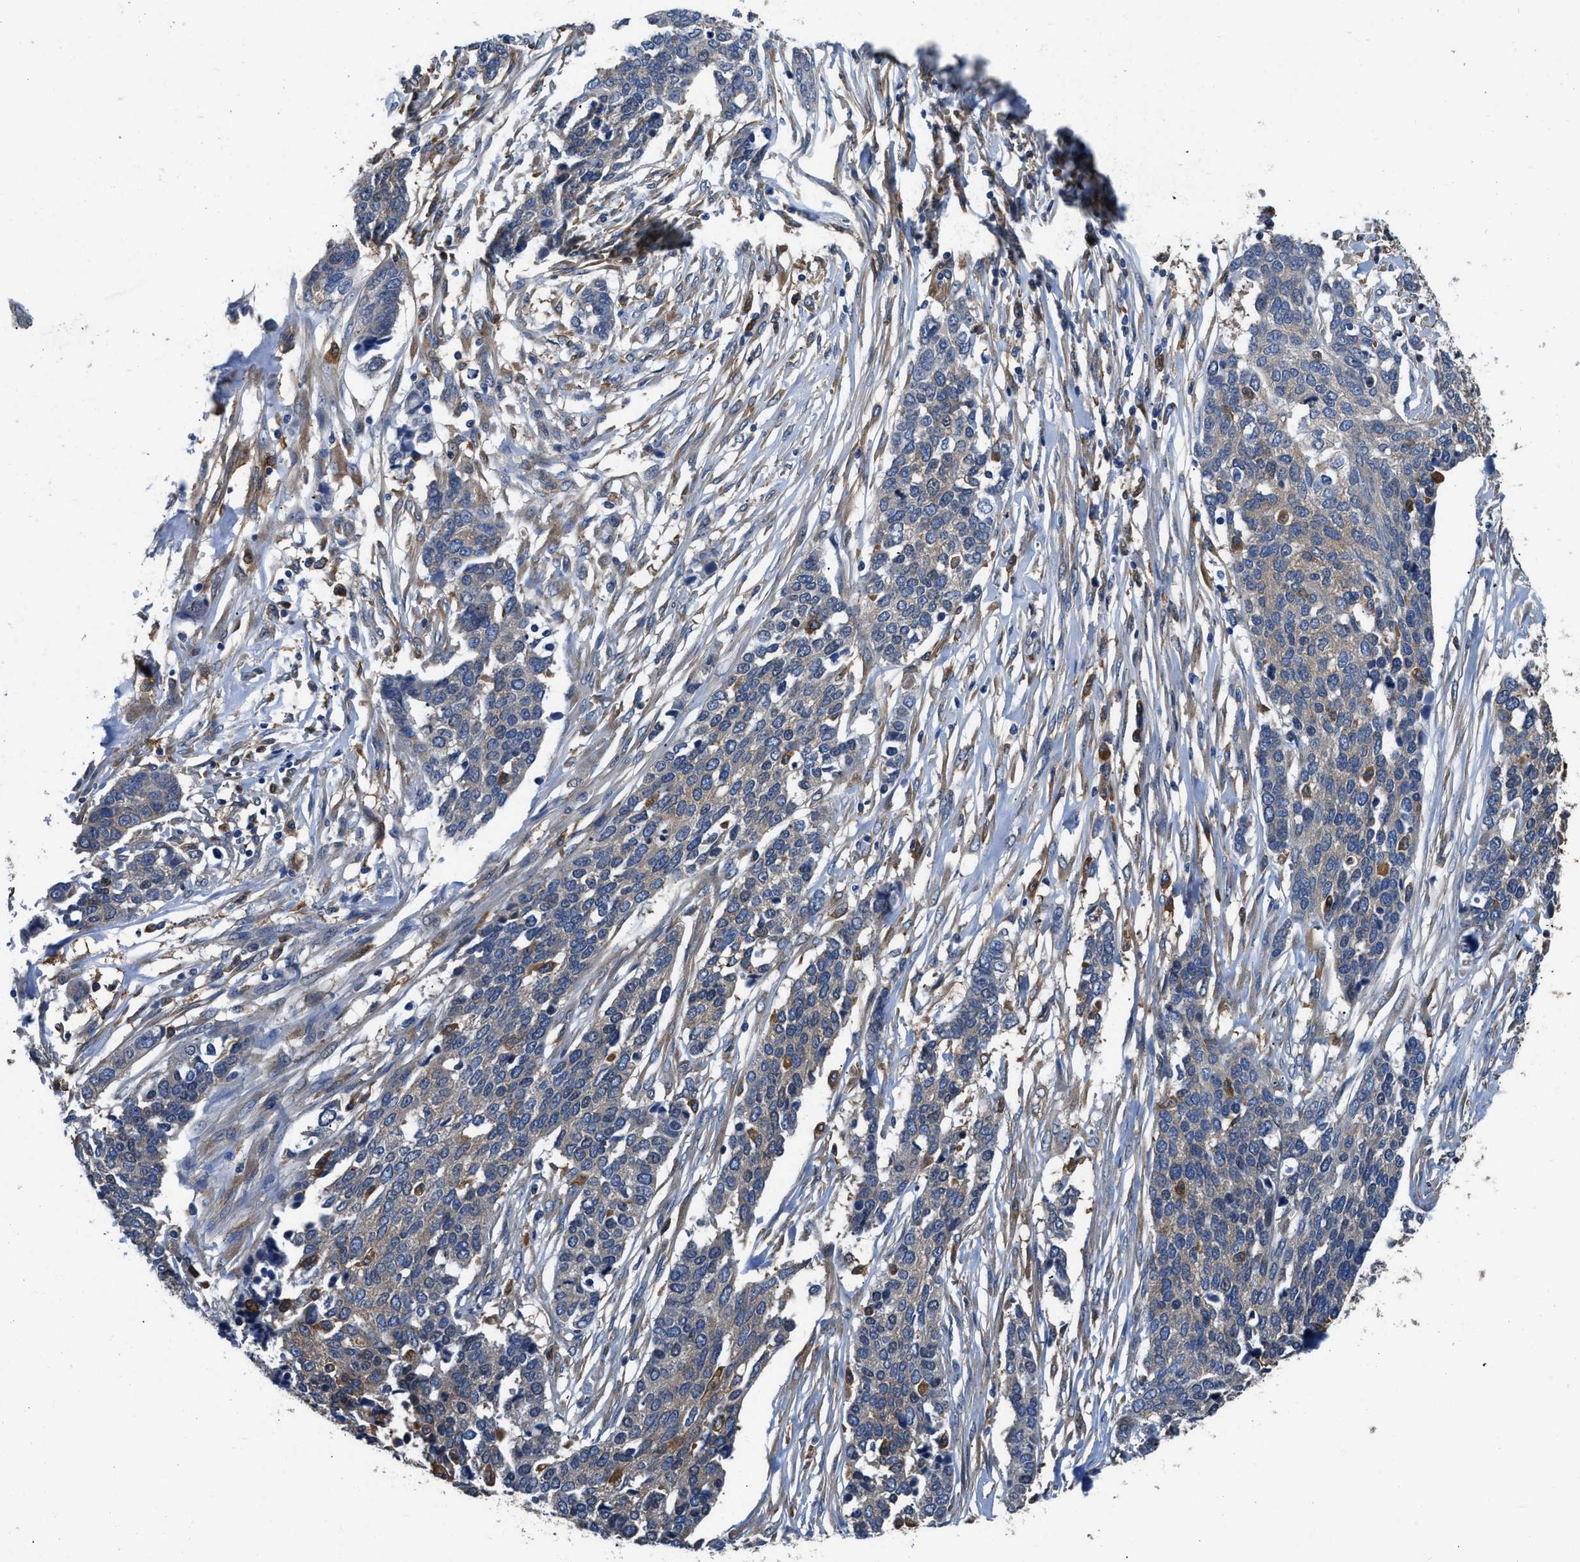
{"staining": {"intensity": "negative", "quantity": "none", "location": "none"}, "tissue": "ovarian cancer", "cell_type": "Tumor cells", "image_type": "cancer", "snomed": [{"axis": "morphology", "description": "Cystadenocarcinoma, serous, NOS"}, {"axis": "topography", "description": "Ovary"}], "caption": "Immunohistochemistry (IHC) of human ovarian cancer demonstrates no positivity in tumor cells.", "gene": "PKM", "patient": {"sex": "female", "age": 44}}